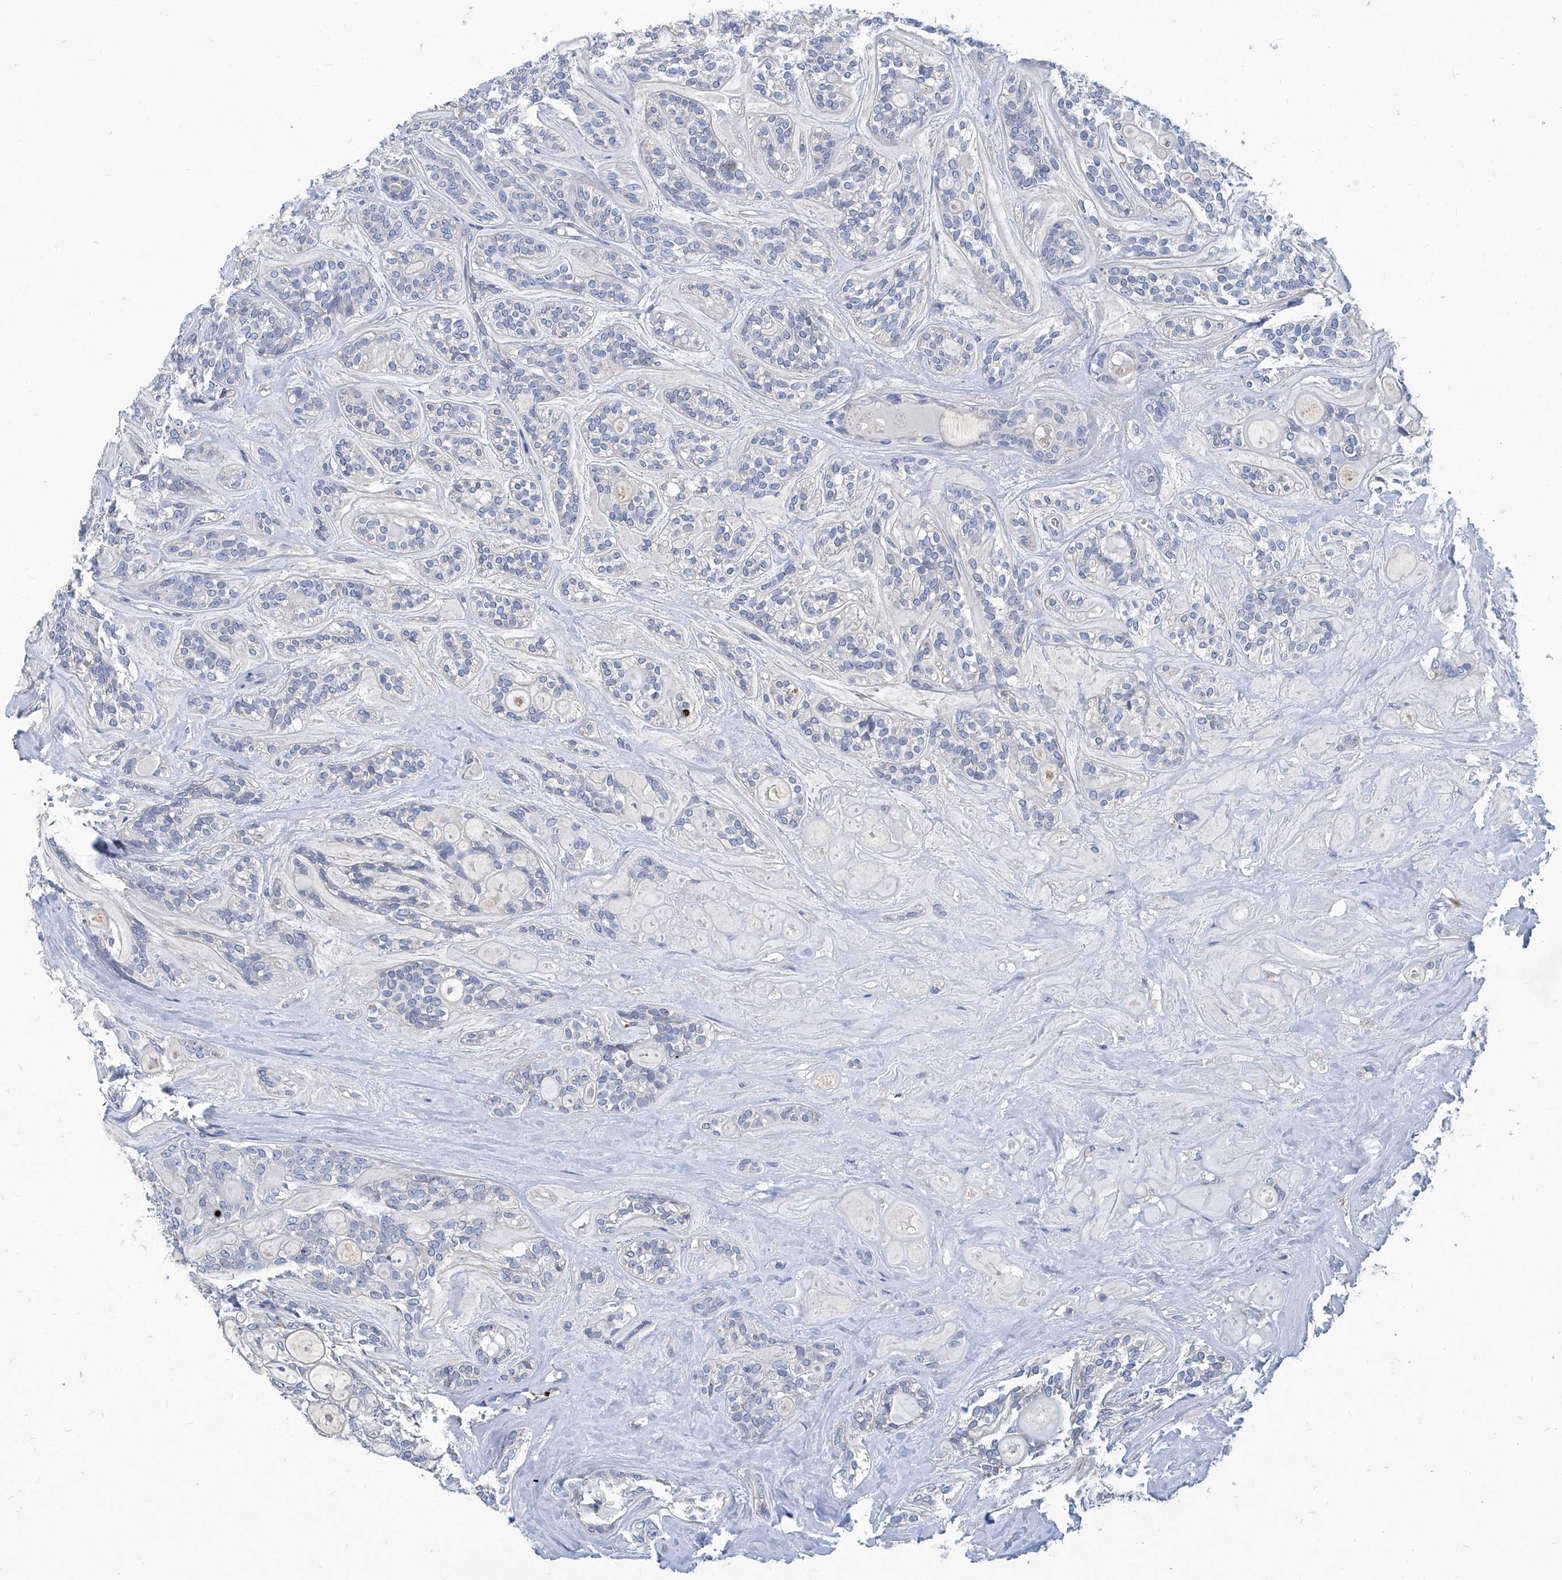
{"staining": {"intensity": "negative", "quantity": "none", "location": "none"}, "tissue": "head and neck cancer", "cell_type": "Tumor cells", "image_type": "cancer", "snomed": [{"axis": "morphology", "description": "Adenocarcinoma, NOS"}, {"axis": "topography", "description": "Head-Neck"}], "caption": "An image of head and neck adenocarcinoma stained for a protein reveals no brown staining in tumor cells.", "gene": "FPR2", "patient": {"sex": "male", "age": 66}}